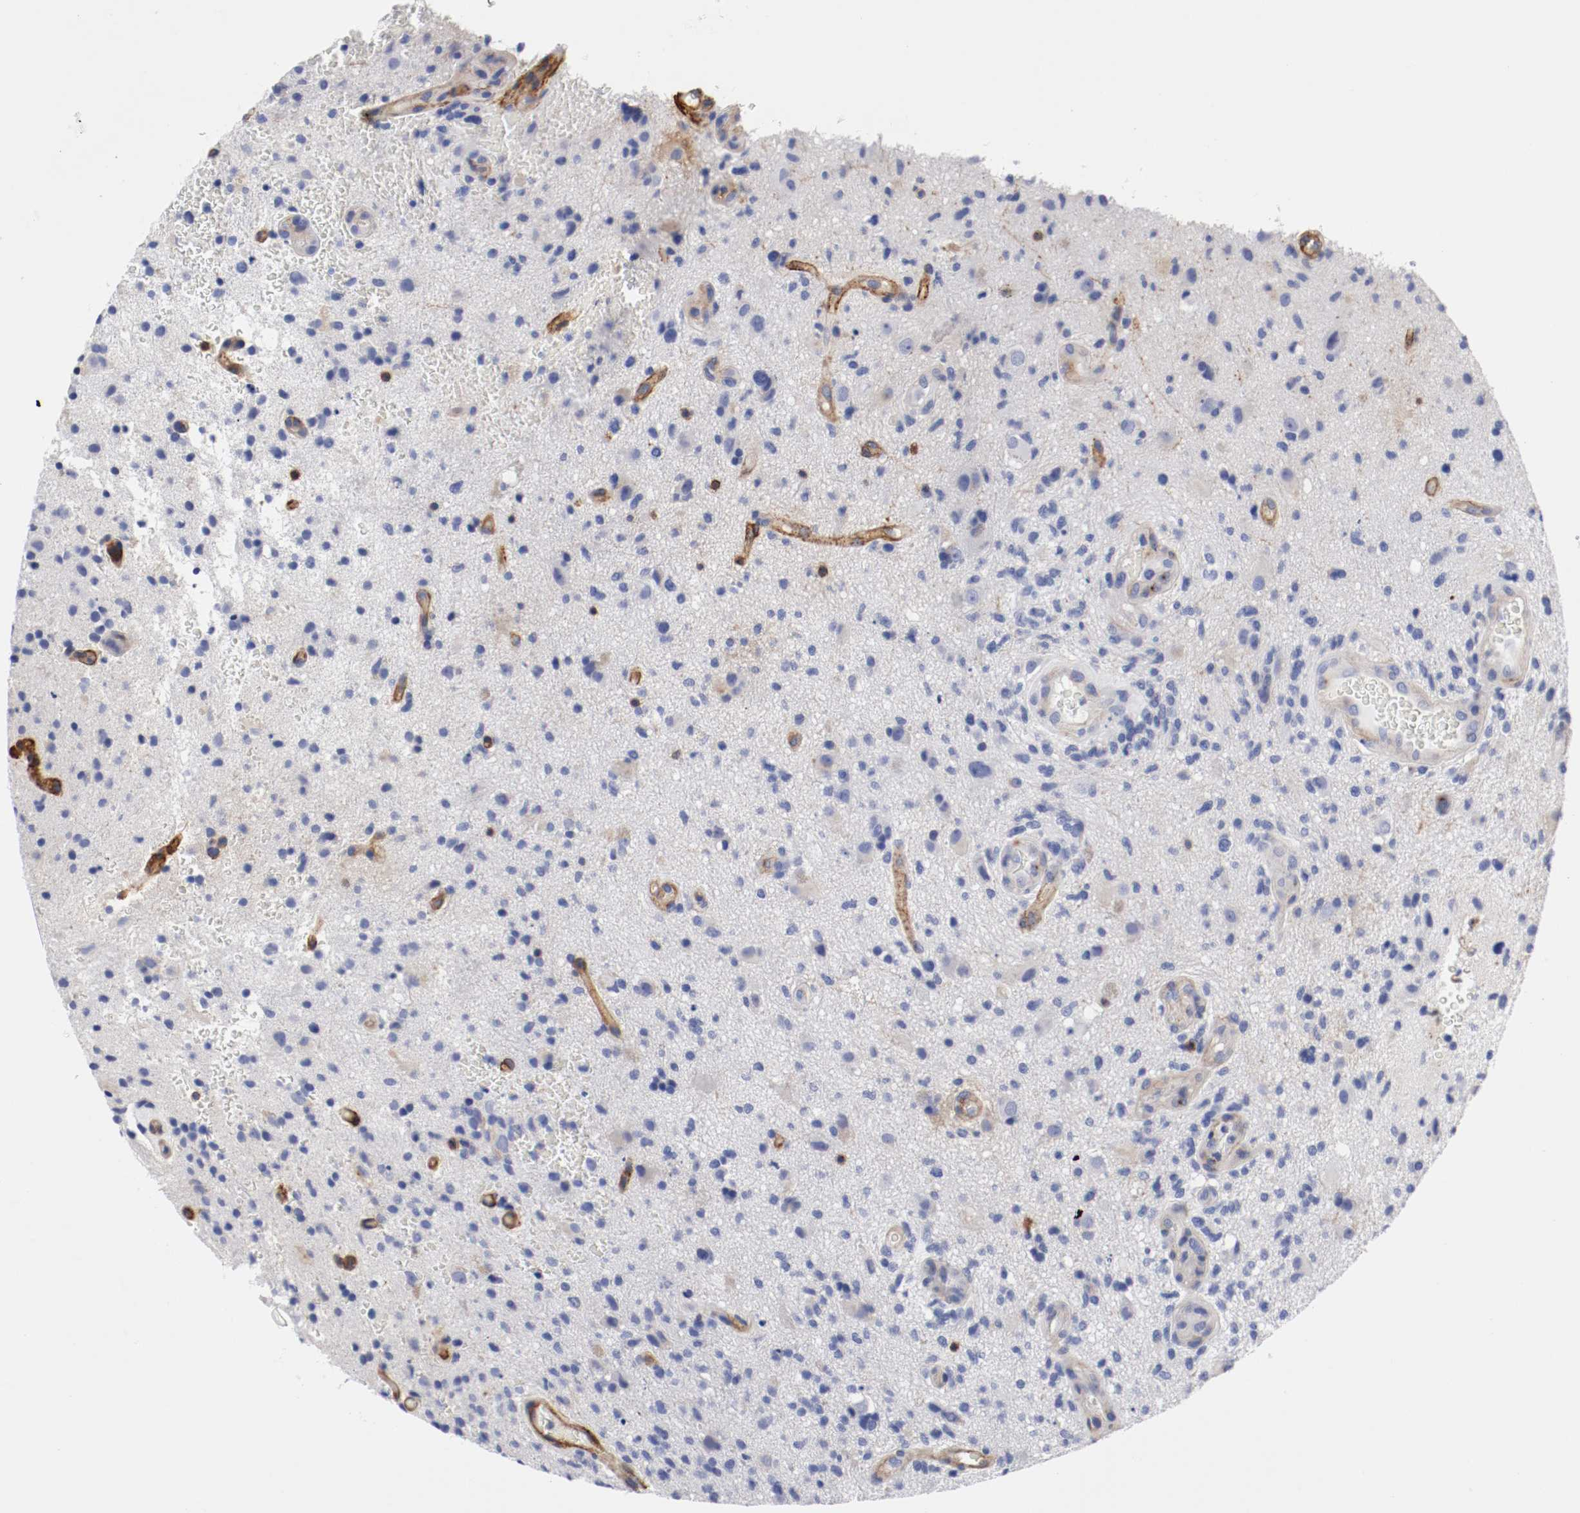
{"staining": {"intensity": "weak", "quantity": "<25%", "location": "cytoplasmic/membranous"}, "tissue": "glioma", "cell_type": "Tumor cells", "image_type": "cancer", "snomed": [{"axis": "morphology", "description": "Normal tissue, NOS"}, {"axis": "morphology", "description": "Glioma, malignant, High grade"}, {"axis": "topography", "description": "Cerebral cortex"}], "caption": "This is a photomicrograph of IHC staining of malignant glioma (high-grade), which shows no positivity in tumor cells.", "gene": "IFITM1", "patient": {"sex": "male", "age": 75}}